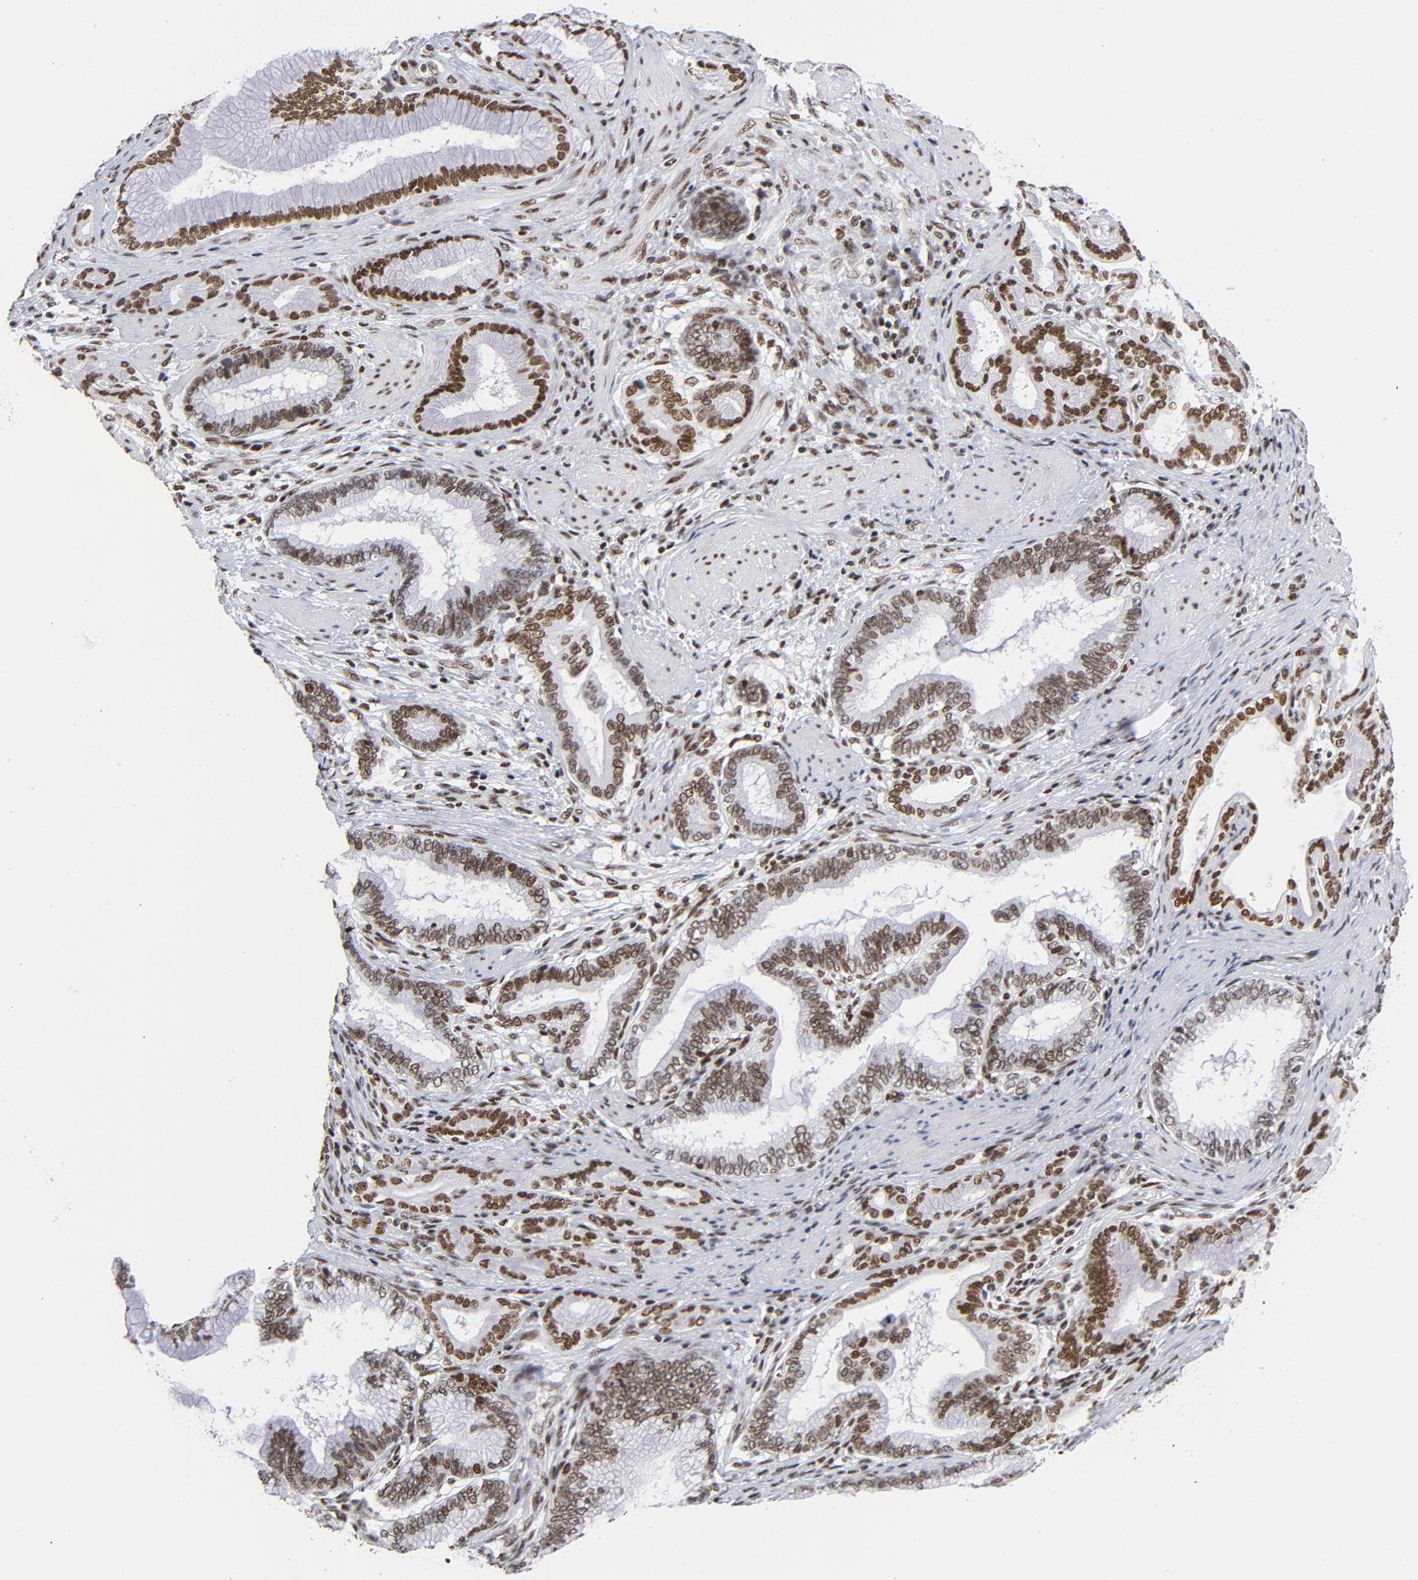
{"staining": {"intensity": "moderate", "quantity": ">75%", "location": "cytoplasmic/membranous,nuclear"}, "tissue": "pancreatic cancer", "cell_type": "Tumor cells", "image_type": "cancer", "snomed": [{"axis": "morphology", "description": "Adenocarcinoma, NOS"}, {"axis": "topography", "description": "Pancreas"}], "caption": "Pancreatic cancer (adenocarcinoma) stained with DAB immunohistochemistry shows medium levels of moderate cytoplasmic/membranous and nuclear expression in approximately >75% of tumor cells. (DAB (3,3'-diaminobenzidine) = brown stain, brightfield microscopy at high magnification).", "gene": "TOP2B", "patient": {"sex": "female", "age": 64}}